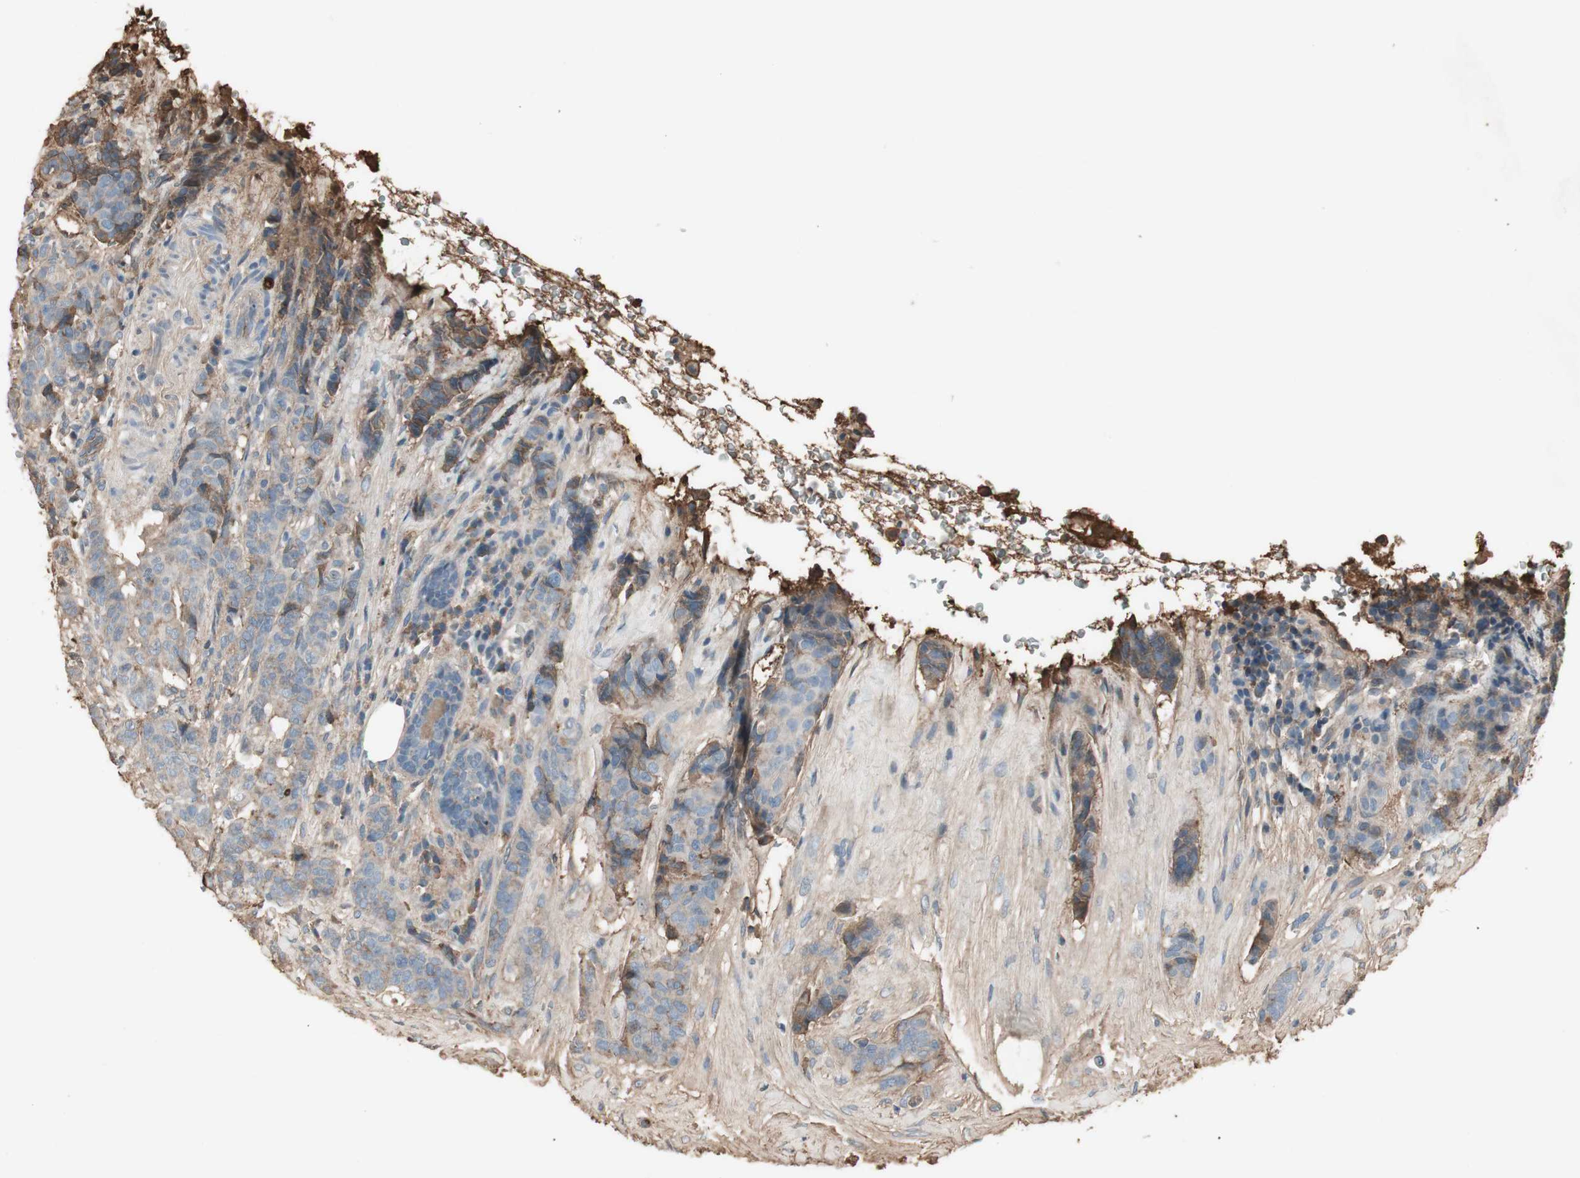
{"staining": {"intensity": "weak", "quantity": ">75%", "location": "cytoplasmic/membranous"}, "tissue": "breast cancer", "cell_type": "Tumor cells", "image_type": "cancer", "snomed": [{"axis": "morphology", "description": "Duct carcinoma"}, {"axis": "topography", "description": "Breast"}], "caption": "Breast cancer (intraductal carcinoma) stained with DAB IHC demonstrates low levels of weak cytoplasmic/membranous expression in approximately >75% of tumor cells.", "gene": "MMP14", "patient": {"sex": "female", "age": 40}}